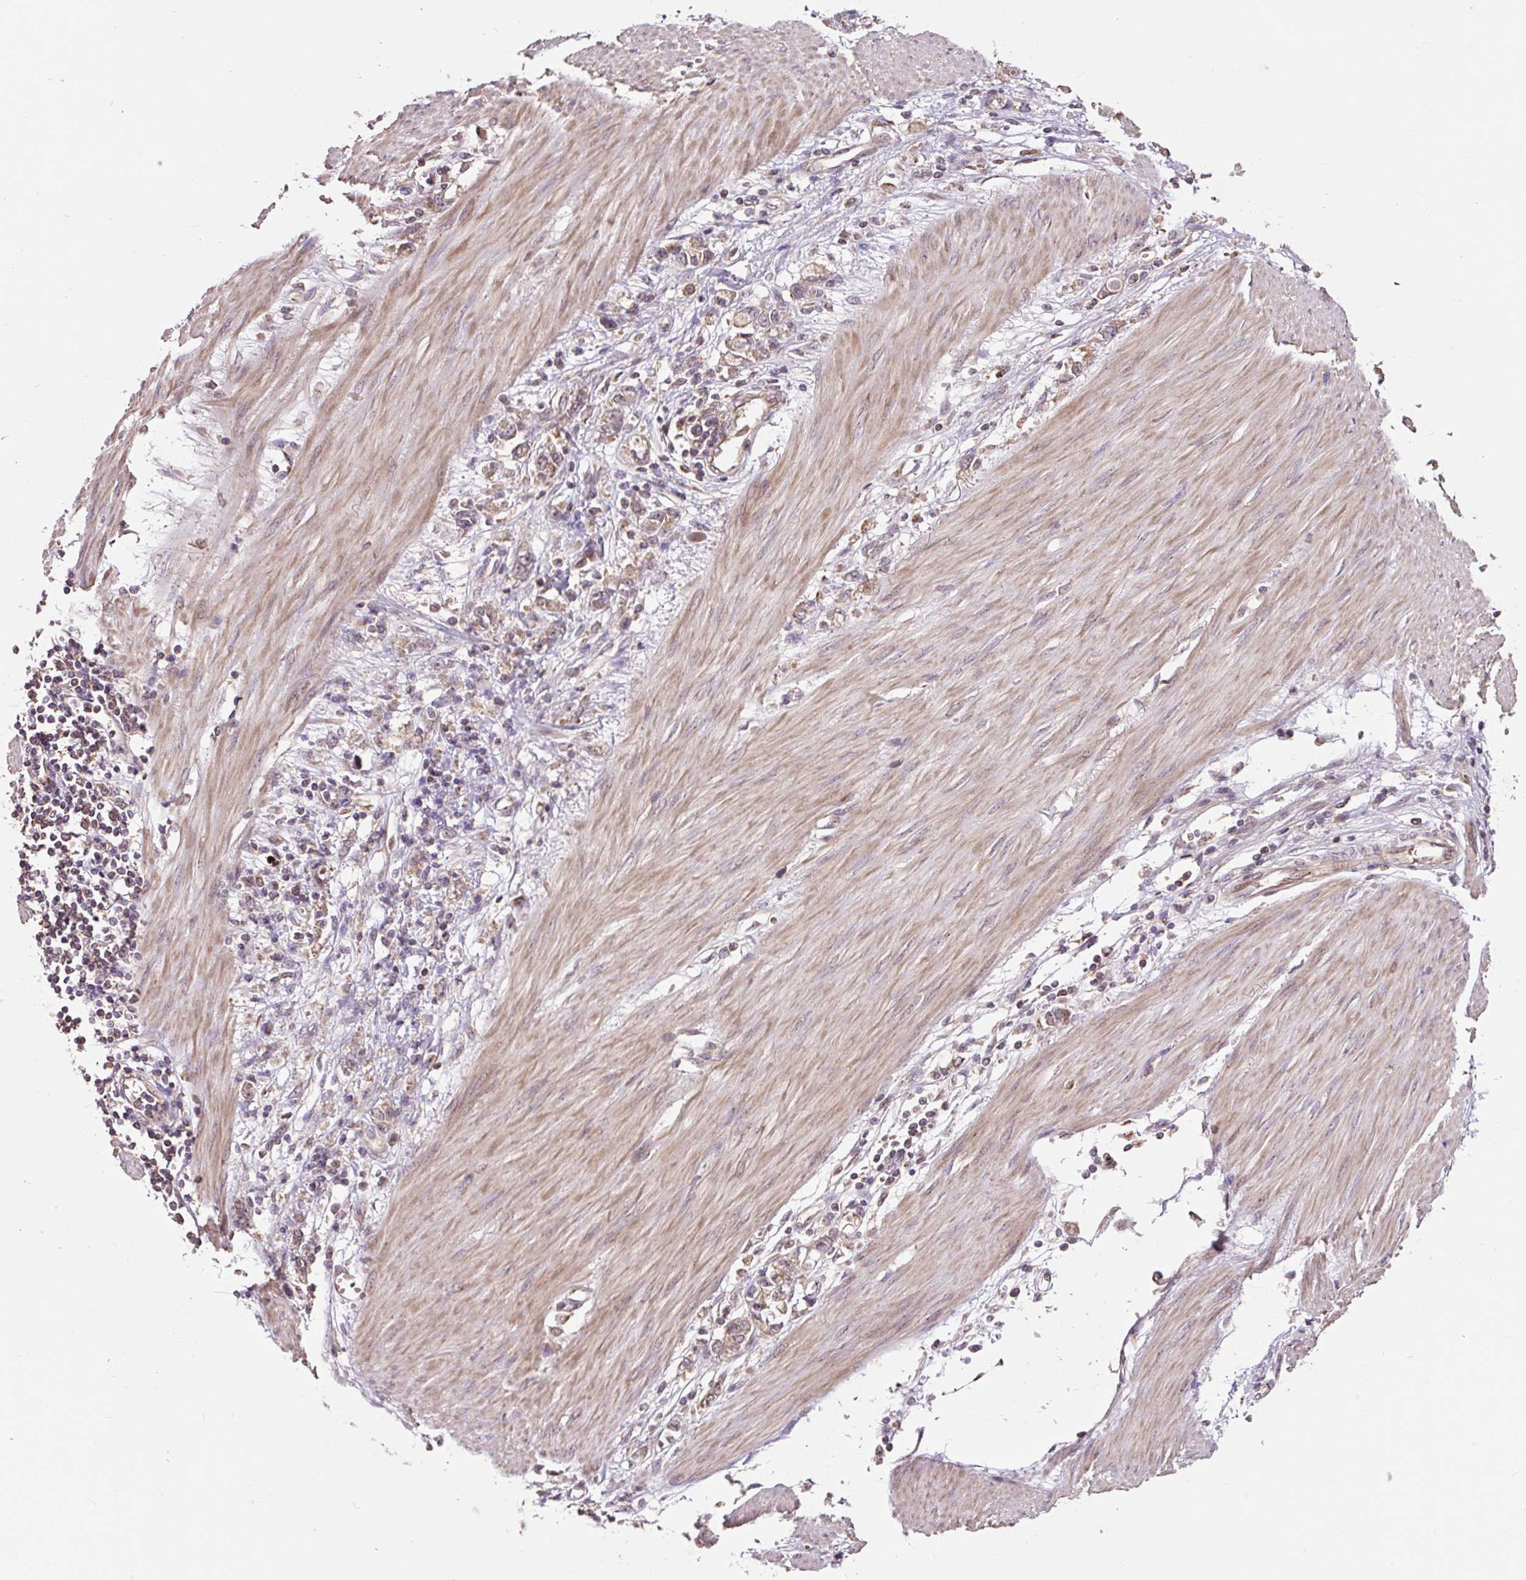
{"staining": {"intensity": "weak", "quantity": ">75%", "location": "cytoplasmic/membranous"}, "tissue": "stomach cancer", "cell_type": "Tumor cells", "image_type": "cancer", "snomed": [{"axis": "morphology", "description": "Adenocarcinoma, NOS"}, {"axis": "topography", "description": "Stomach"}], "caption": "Stomach cancer stained with immunohistochemistry shows weak cytoplasmic/membranous expression in approximately >75% of tumor cells.", "gene": "MMS19", "patient": {"sex": "female", "age": 76}}